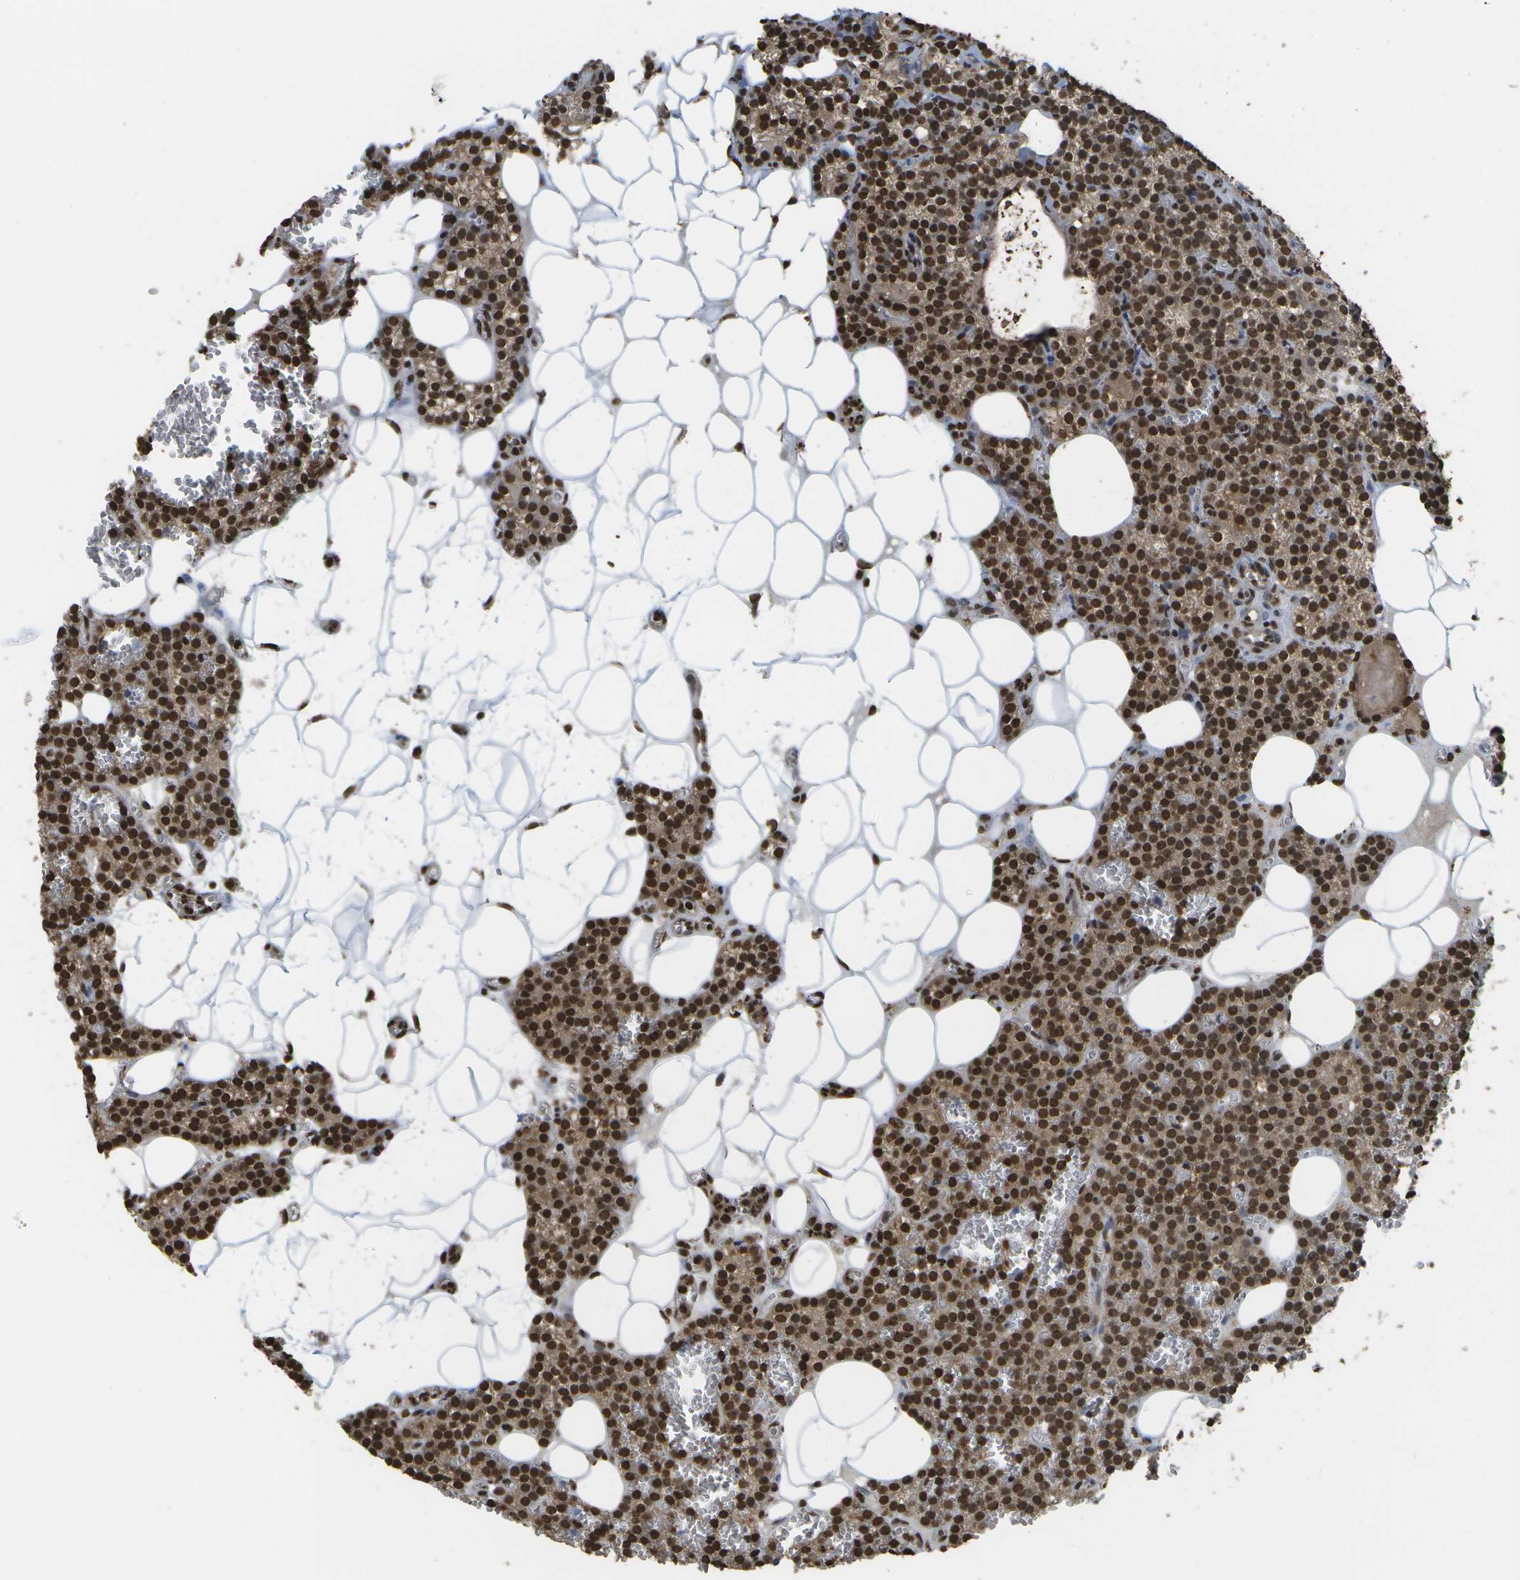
{"staining": {"intensity": "strong", "quantity": ">75%", "location": "cytoplasmic/membranous,nuclear"}, "tissue": "parathyroid gland", "cell_type": "Glandular cells", "image_type": "normal", "snomed": [{"axis": "morphology", "description": "Normal tissue, NOS"}, {"axis": "morphology", "description": "Adenoma, NOS"}, {"axis": "topography", "description": "Parathyroid gland"}], "caption": "High-magnification brightfield microscopy of normal parathyroid gland stained with DAB (3,3'-diaminobenzidine) (brown) and counterstained with hematoxylin (blue). glandular cells exhibit strong cytoplasmic/membranous,nuclear staining is seen in approximately>75% of cells. (IHC, brightfield microscopy, high magnification).", "gene": "SPEN", "patient": {"sex": "female", "age": 58}}